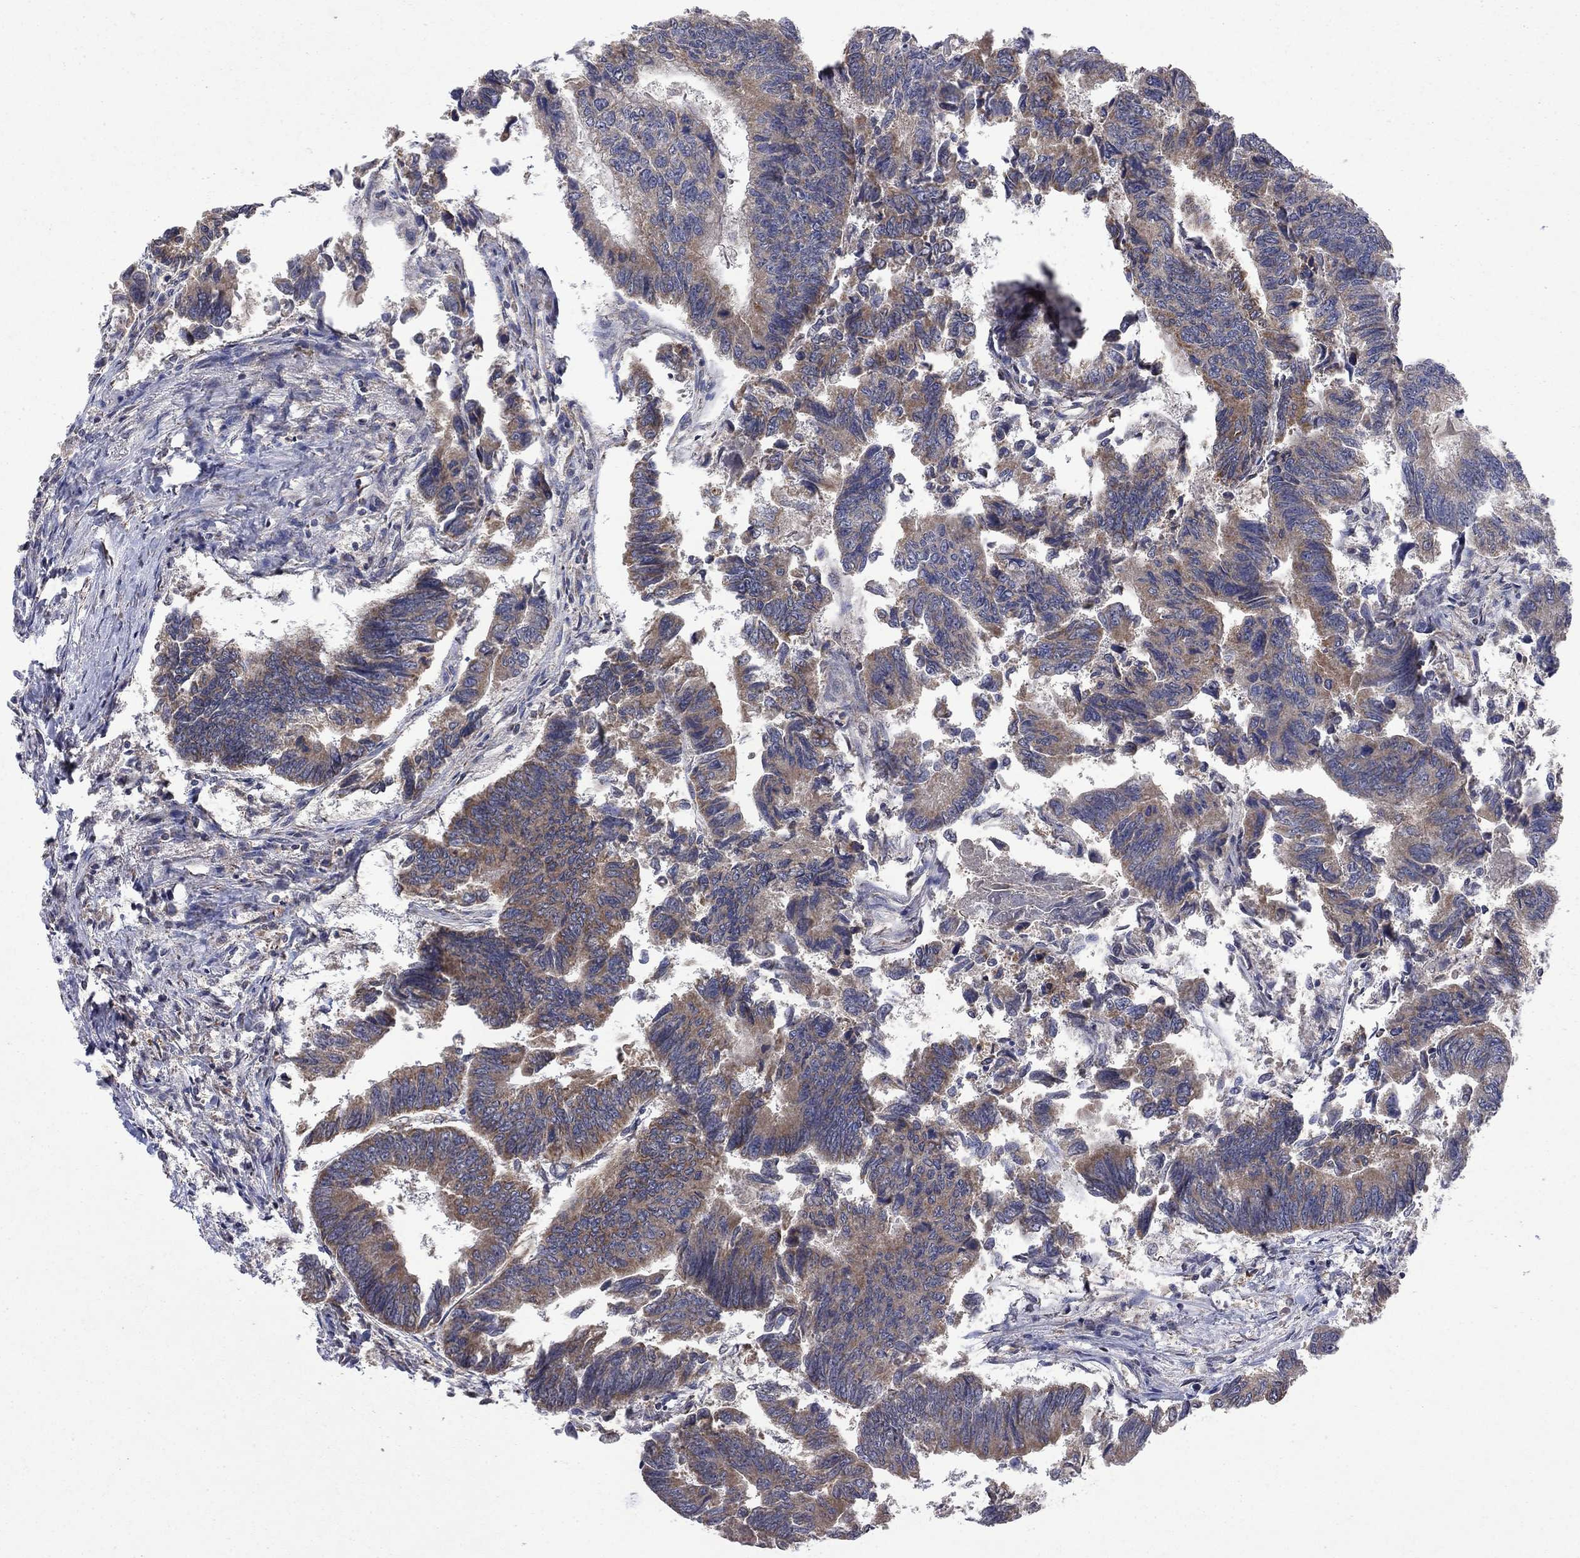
{"staining": {"intensity": "moderate", "quantity": "25%-75%", "location": "cytoplasmic/membranous"}, "tissue": "colorectal cancer", "cell_type": "Tumor cells", "image_type": "cancer", "snomed": [{"axis": "morphology", "description": "Adenocarcinoma, NOS"}, {"axis": "topography", "description": "Colon"}], "caption": "Protein expression analysis of human colorectal cancer (adenocarcinoma) reveals moderate cytoplasmic/membranous staining in approximately 25%-75% of tumor cells.", "gene": "DPH1", "patient": {"sex": "female", "age": 65}}